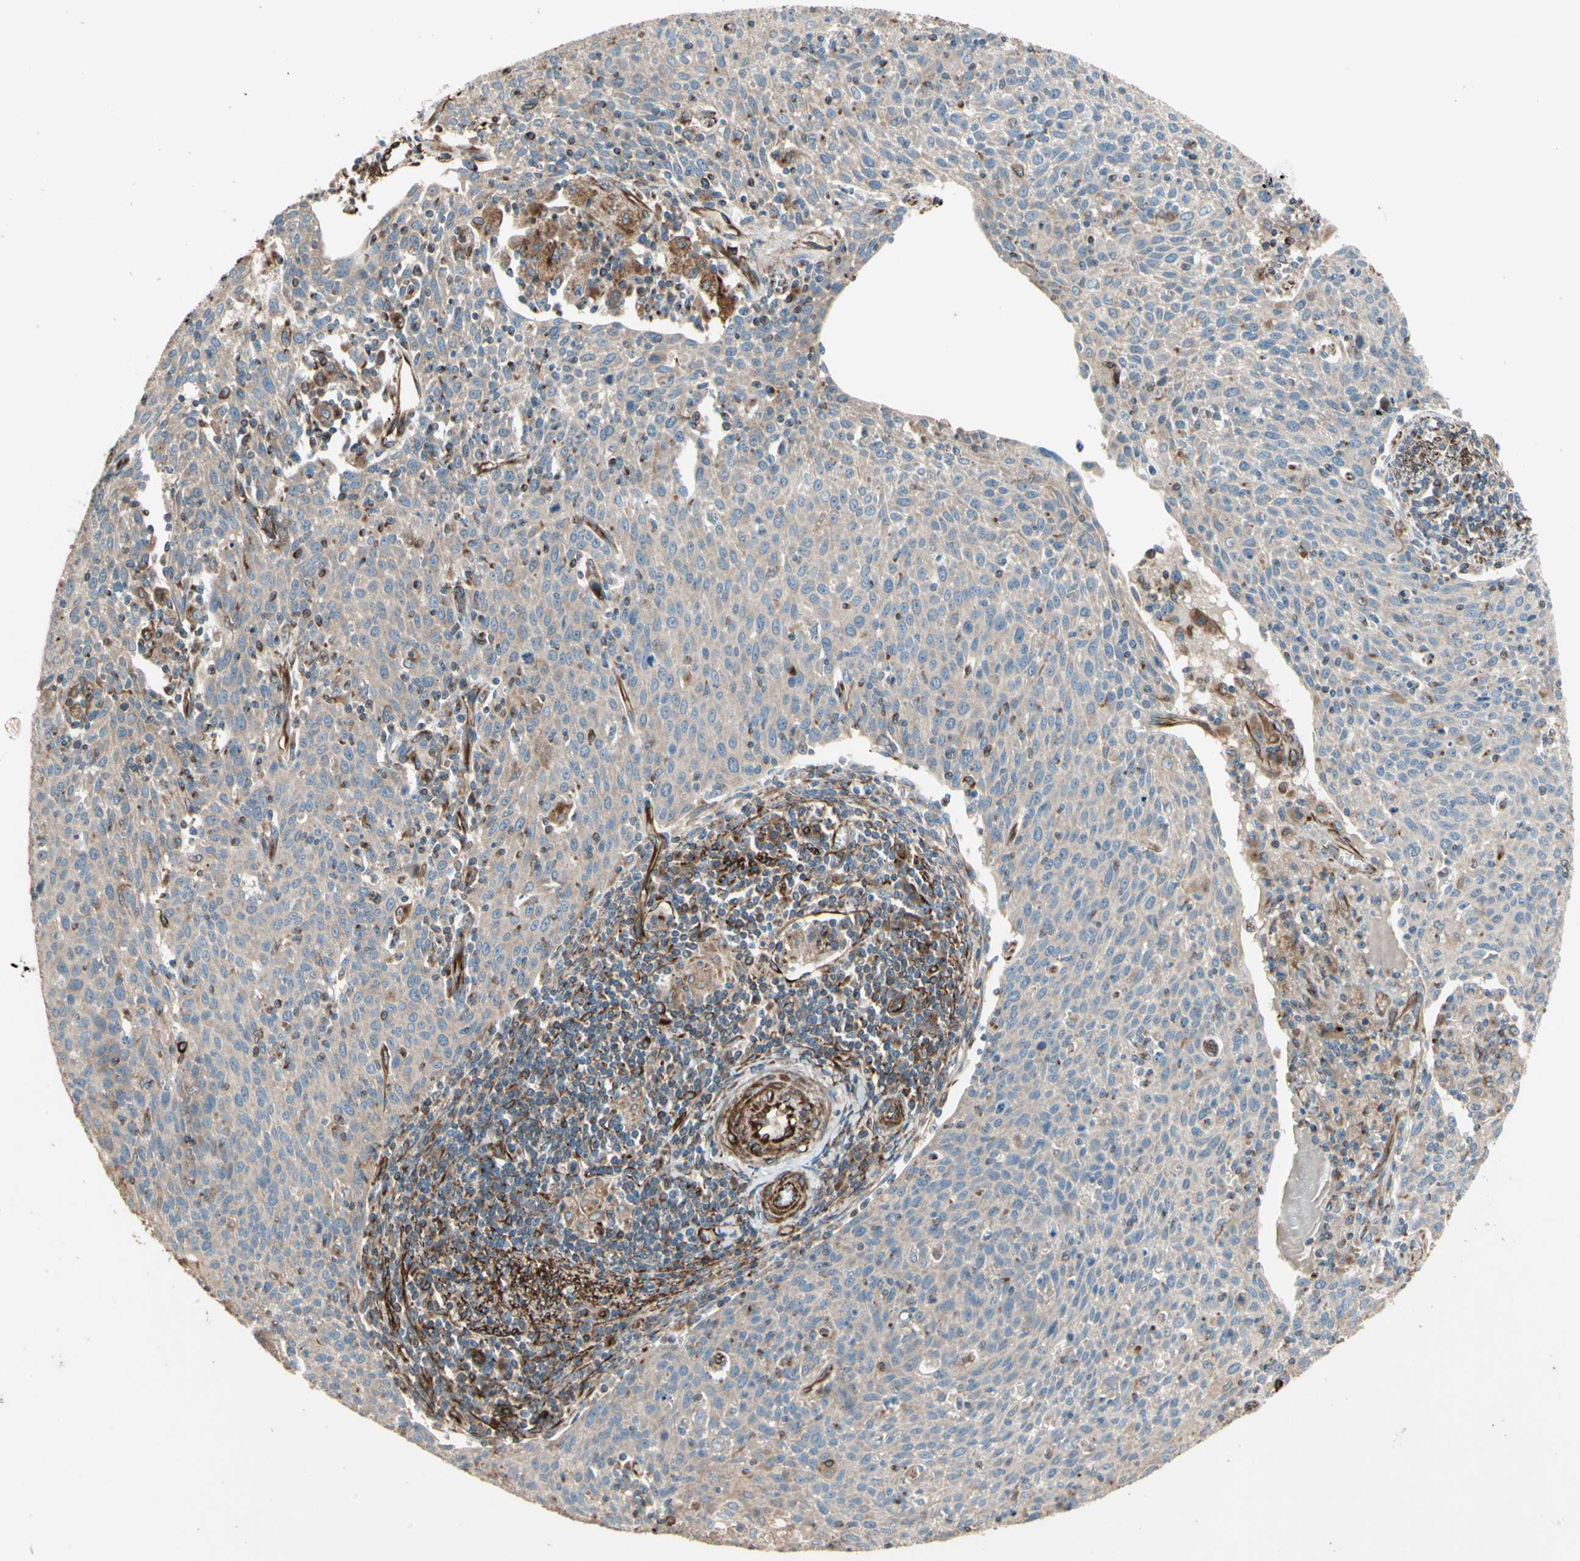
{"staining": {"intensity": "weak", "quantity": ">75%", "location": "cytoplasmic/membranous"}, "tissue": "cervical cancer", "cell_type": "Tumor cells", "image_type": "cancer", "snomed": [{"axis": "morphology", "description": "Squamous cell carcinoma, NOS"}, {"axis": "topography", "description": "Cervix"}], "caption": "High-magnification brightfield microscopy of cervical cancer stained with DAB (brown) and counterstained with hematoxylin (blue). tumor cells exhibit weak cytoplasmic/membranous staining is present in about>75% of cells. The staining was performed using DAB, with brown indicating positive protein expression. Nuclei are stained blue with hematoxylin.", "gene": "TRAF2", "patient": {"sex": "female", "age": 38}}